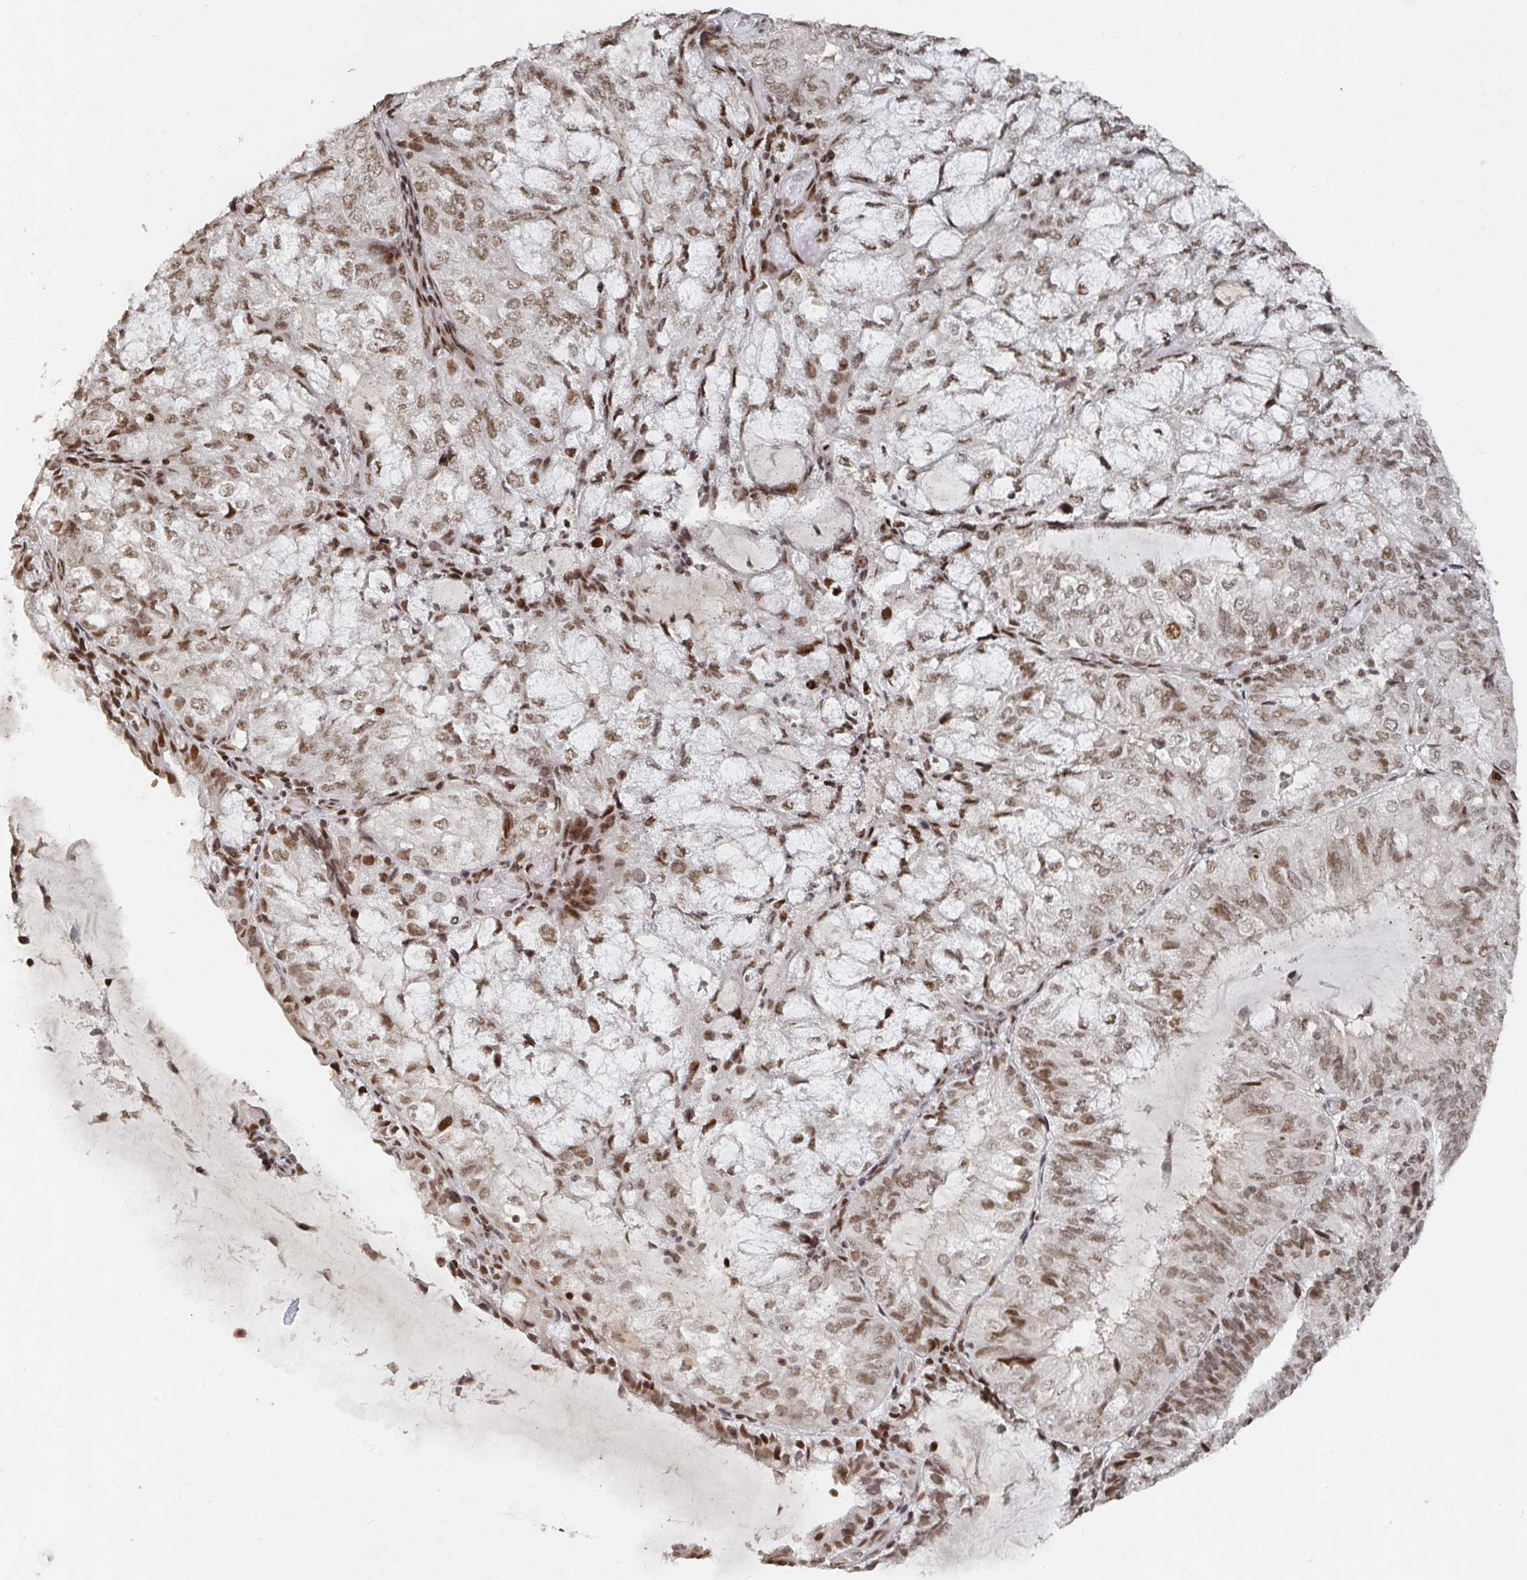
{"staining": {"intensity": "moderate", "quantity": ">75%", "location": "nuclear"}, "tissue": "endometrial cancer", "cell_type": "Tumor cells", "image_type": "cancer", "snomed": [{"axis": "morphology", "description": "Adenocarcinoma, NOS"}, {"axis": "topography", "description": "Endometrium"}], "caption": "Human endometrial cancer stained for a protein (brown) shows moderate nuclear positive expression in approximately >75% of tumor cells.", "gene": "ZDHHC12", "patient": {"sex": "female", "age": 81}}